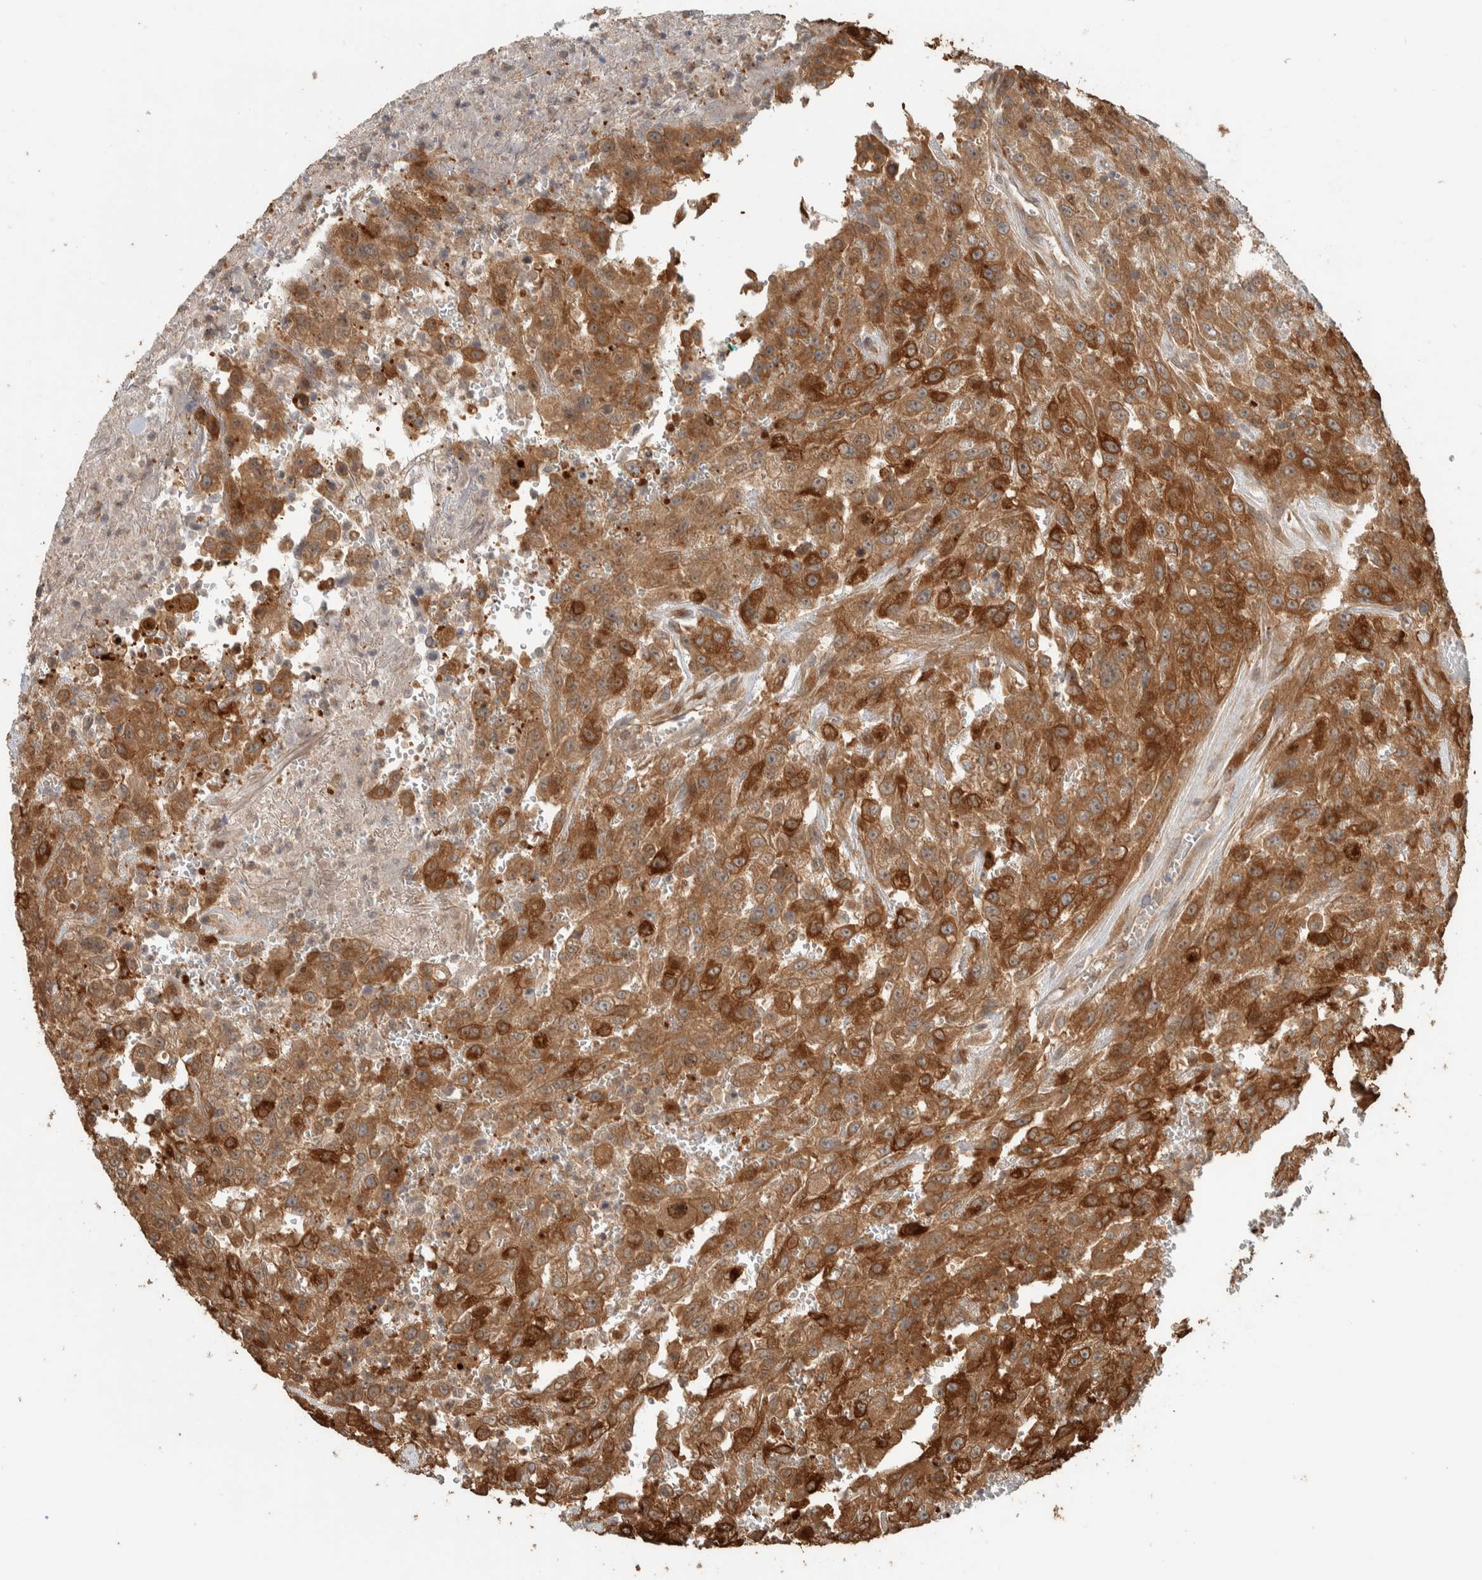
{"staining": {"intensity": "strong", "quantity": ">75%", "location": "cytoplasmic/membranous"}, "tissue": "urothelial cancer", "cell_type": "Tumor cells", "image_type": "cancer", "snomed": [{"axis": "morphology", "description": "Urothelial carcinoma, High grade"}, {"axis": "topography", "description": "Urinary bladder"}], "caption": "The immunohistochemical stain labels strong cytoplasmic/membranous positivity in tumor cells of high-grade urothelial carcinoma tissue.", "gene": "CNTROB", "patient": {"sex": "male", "age": 46}}